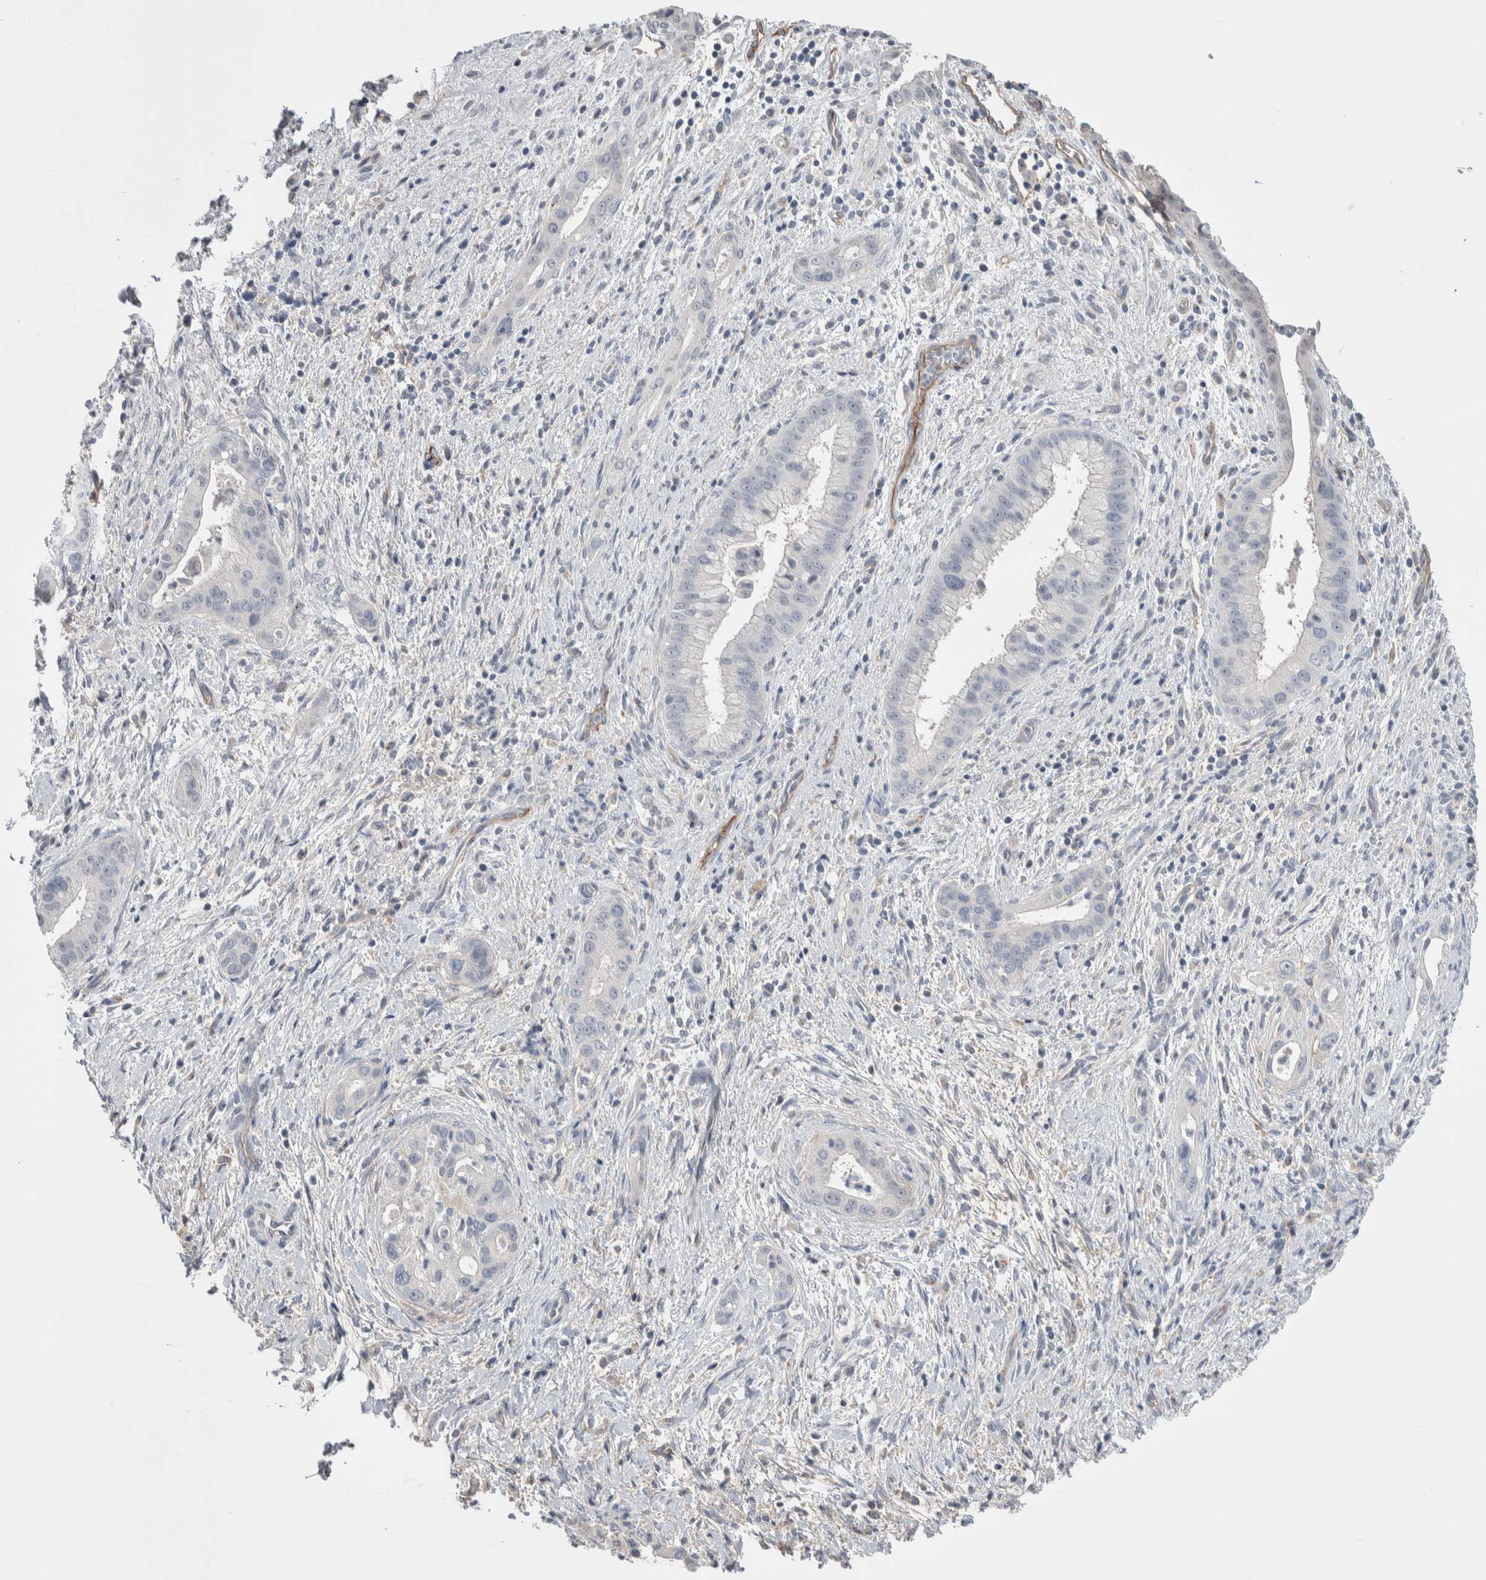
{"staining": {"intensity": "negative", "quantity": "none", "location": "none"}, "tissue": "liver cancer", "cell_type": "Tumor cells", "image_type": "cancer", "snomed": [{"axis": "morphology", "description": "Cholangiocarcinoma"}, {"axis": "topography", "description": "Liver"}], "caption": "This micrograph is of cholangiocarcinoma (liver) stained with immunohistochemistry to label a protein in brown with the nuclei are counter-stained blue. There is no staining in tumor cells. (Immunohistochemistry (ihc), brightfield microscopy, high magnification).", "gene": "CEP131", "patient": {"sex": "female", "age": 54}}